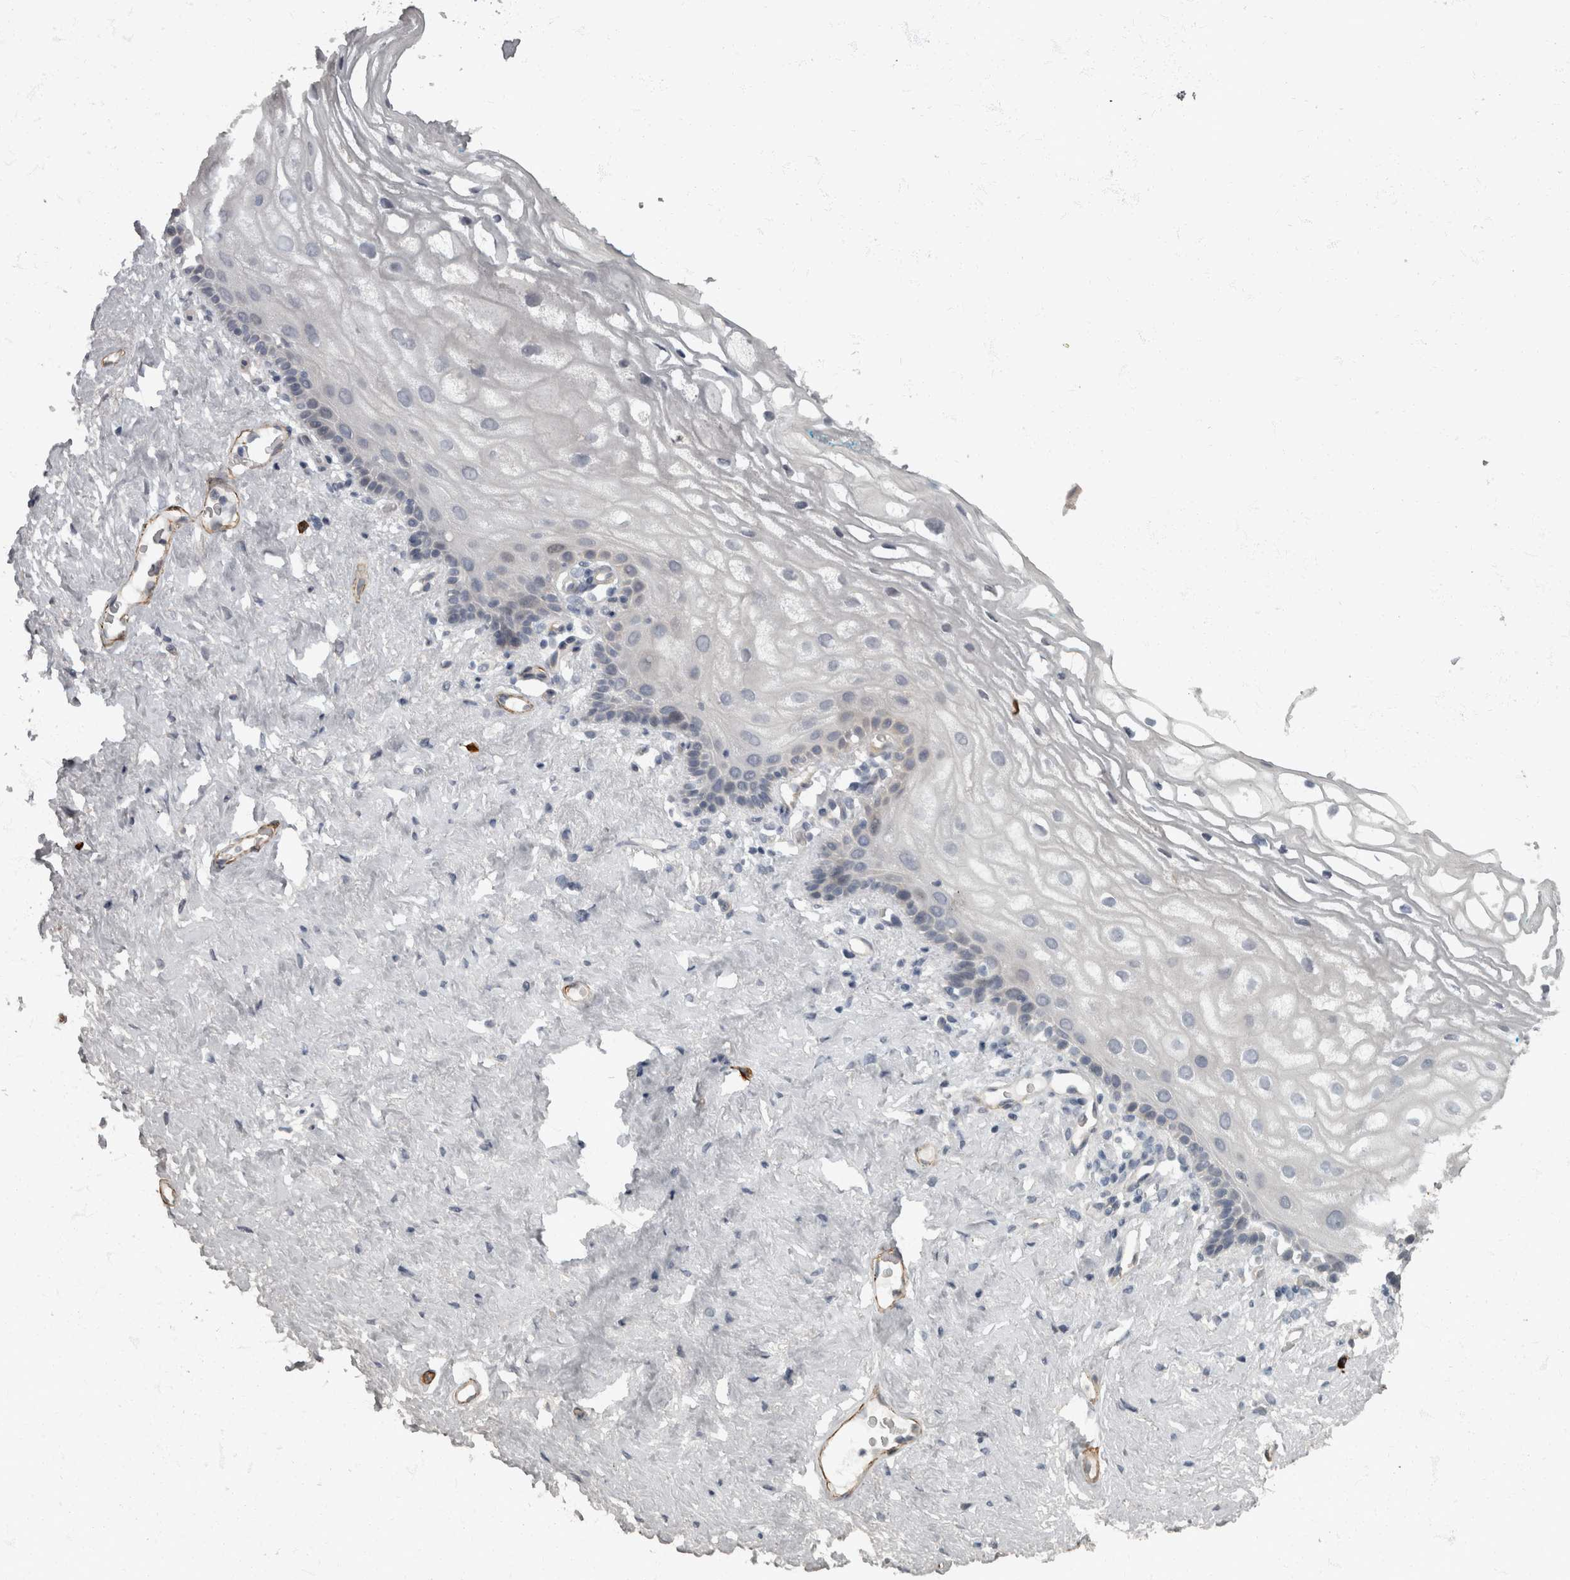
{"staining": {"intensity": "negative", "quantity": "none", "location": "none"}, "tissue": "vagina", "cell_type": "Squamous epithelial cells", "image_type": "normal", "snomed": [{"axis": "morphology", "description": "Normal tissue, NOS"}, {"axis": "morphology", "description": "Adenocarcinoma, NOS"}, {"axis": "topography", "description": "Rectum"}, {"axis": "topography", "description": "Vagina"}], "caption": "The micrograph displays no significant expression in squamous epithelial cells of vagina.", "gene": "MASTL", "patient": {"sex": "female", "age": 71}}